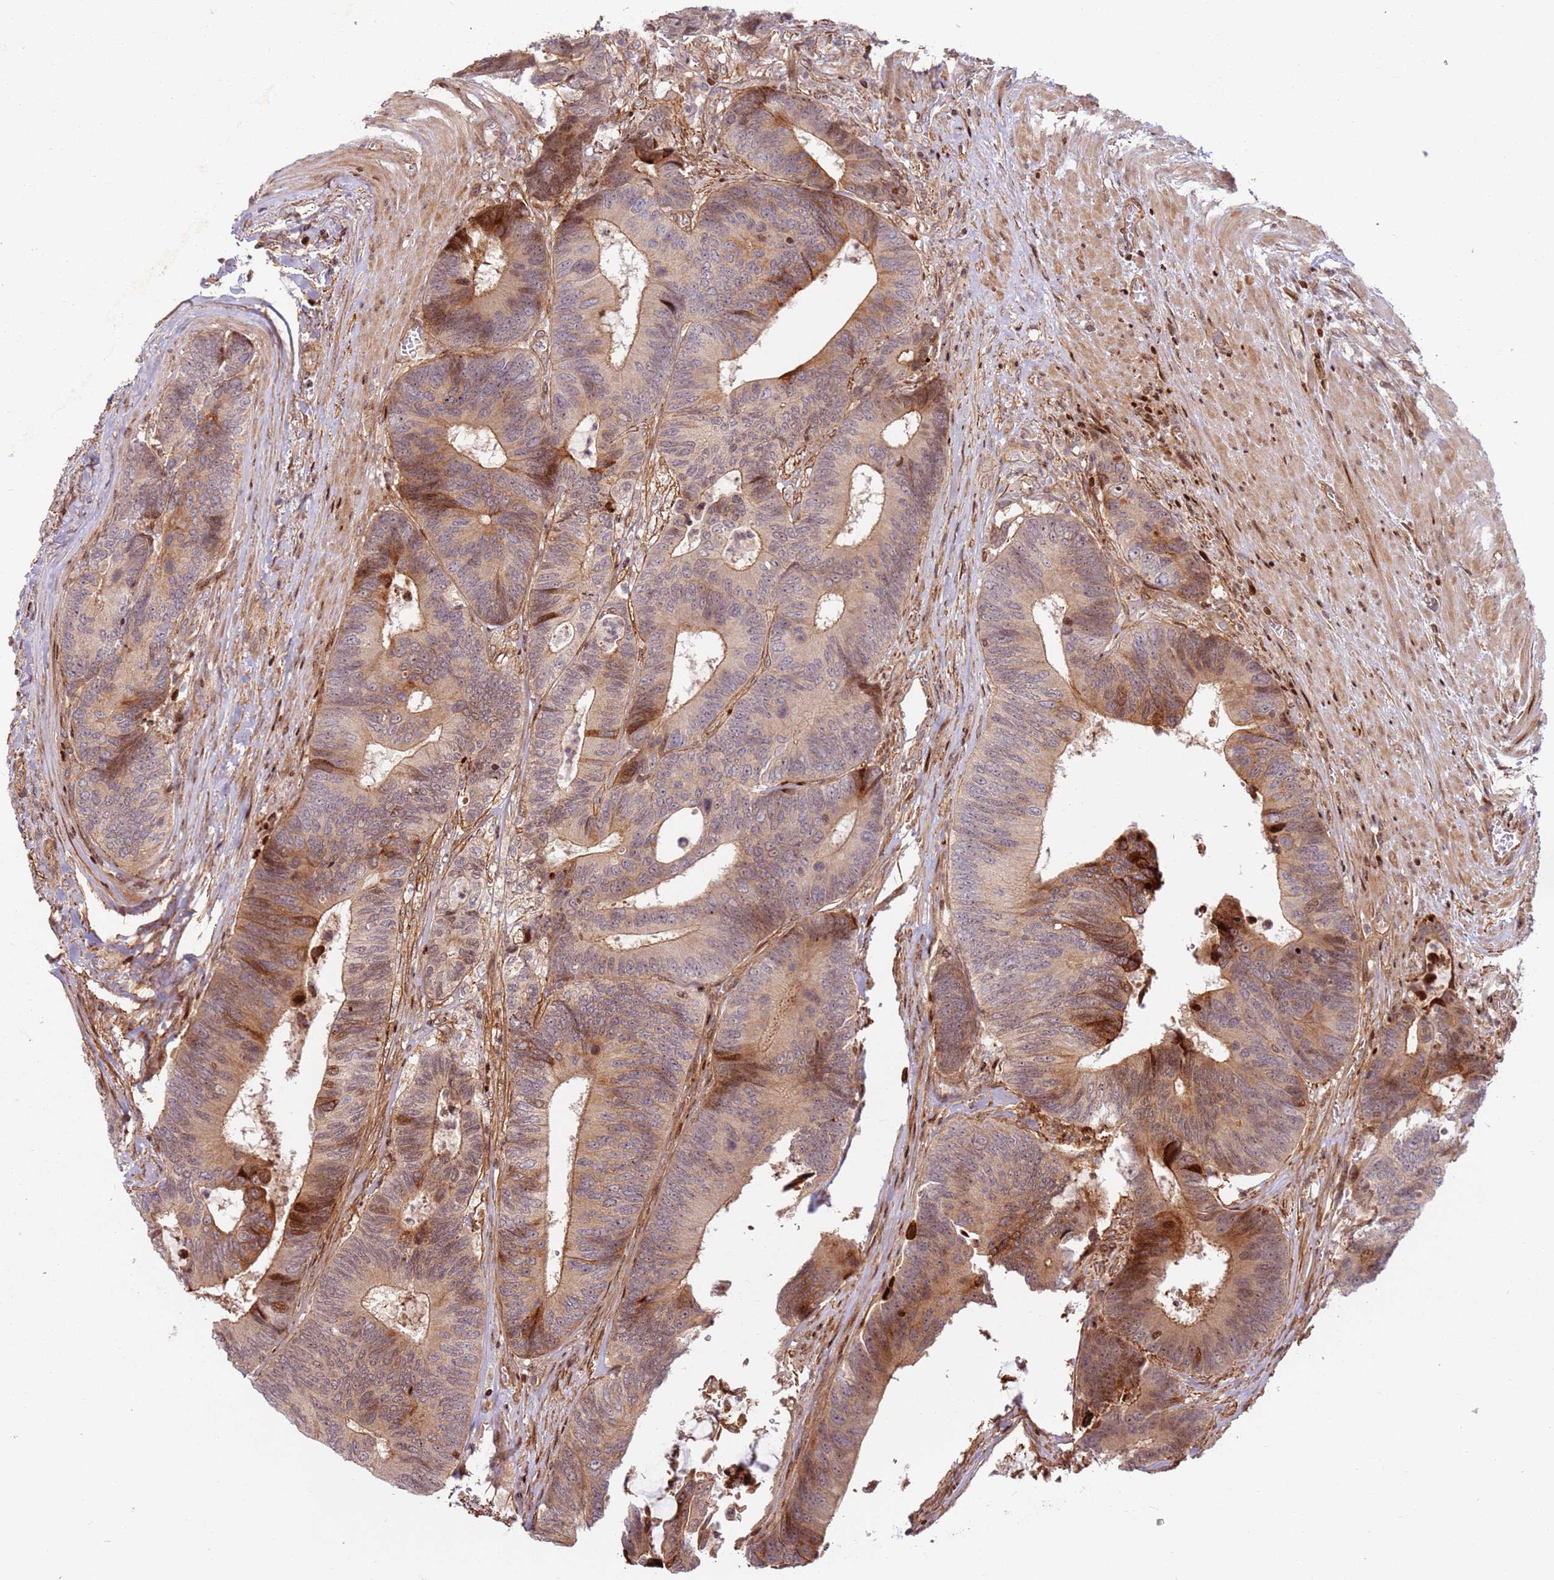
{"staining": {"intensity": "moderate", "quantity": "25%-75%", "location": "cytoplasmic/membranous"}, "tissue": "colorectal cancer", "cell_type": "Tumor cells", "image_type": "cancer", "snomed": [{"axis": "morphology", "description": "Adenocarcinoma, NOS"}, {"axis": "topography", "description": "Colon"}], "caption": "Brown immunohistochemical staining in human colorectal cancer displays moderate cytoplasmic/membranous staining in about 25%-75% of tumor cells.", "gene": "TMEM233", "patient": {"sex": "male", "age": 87}}